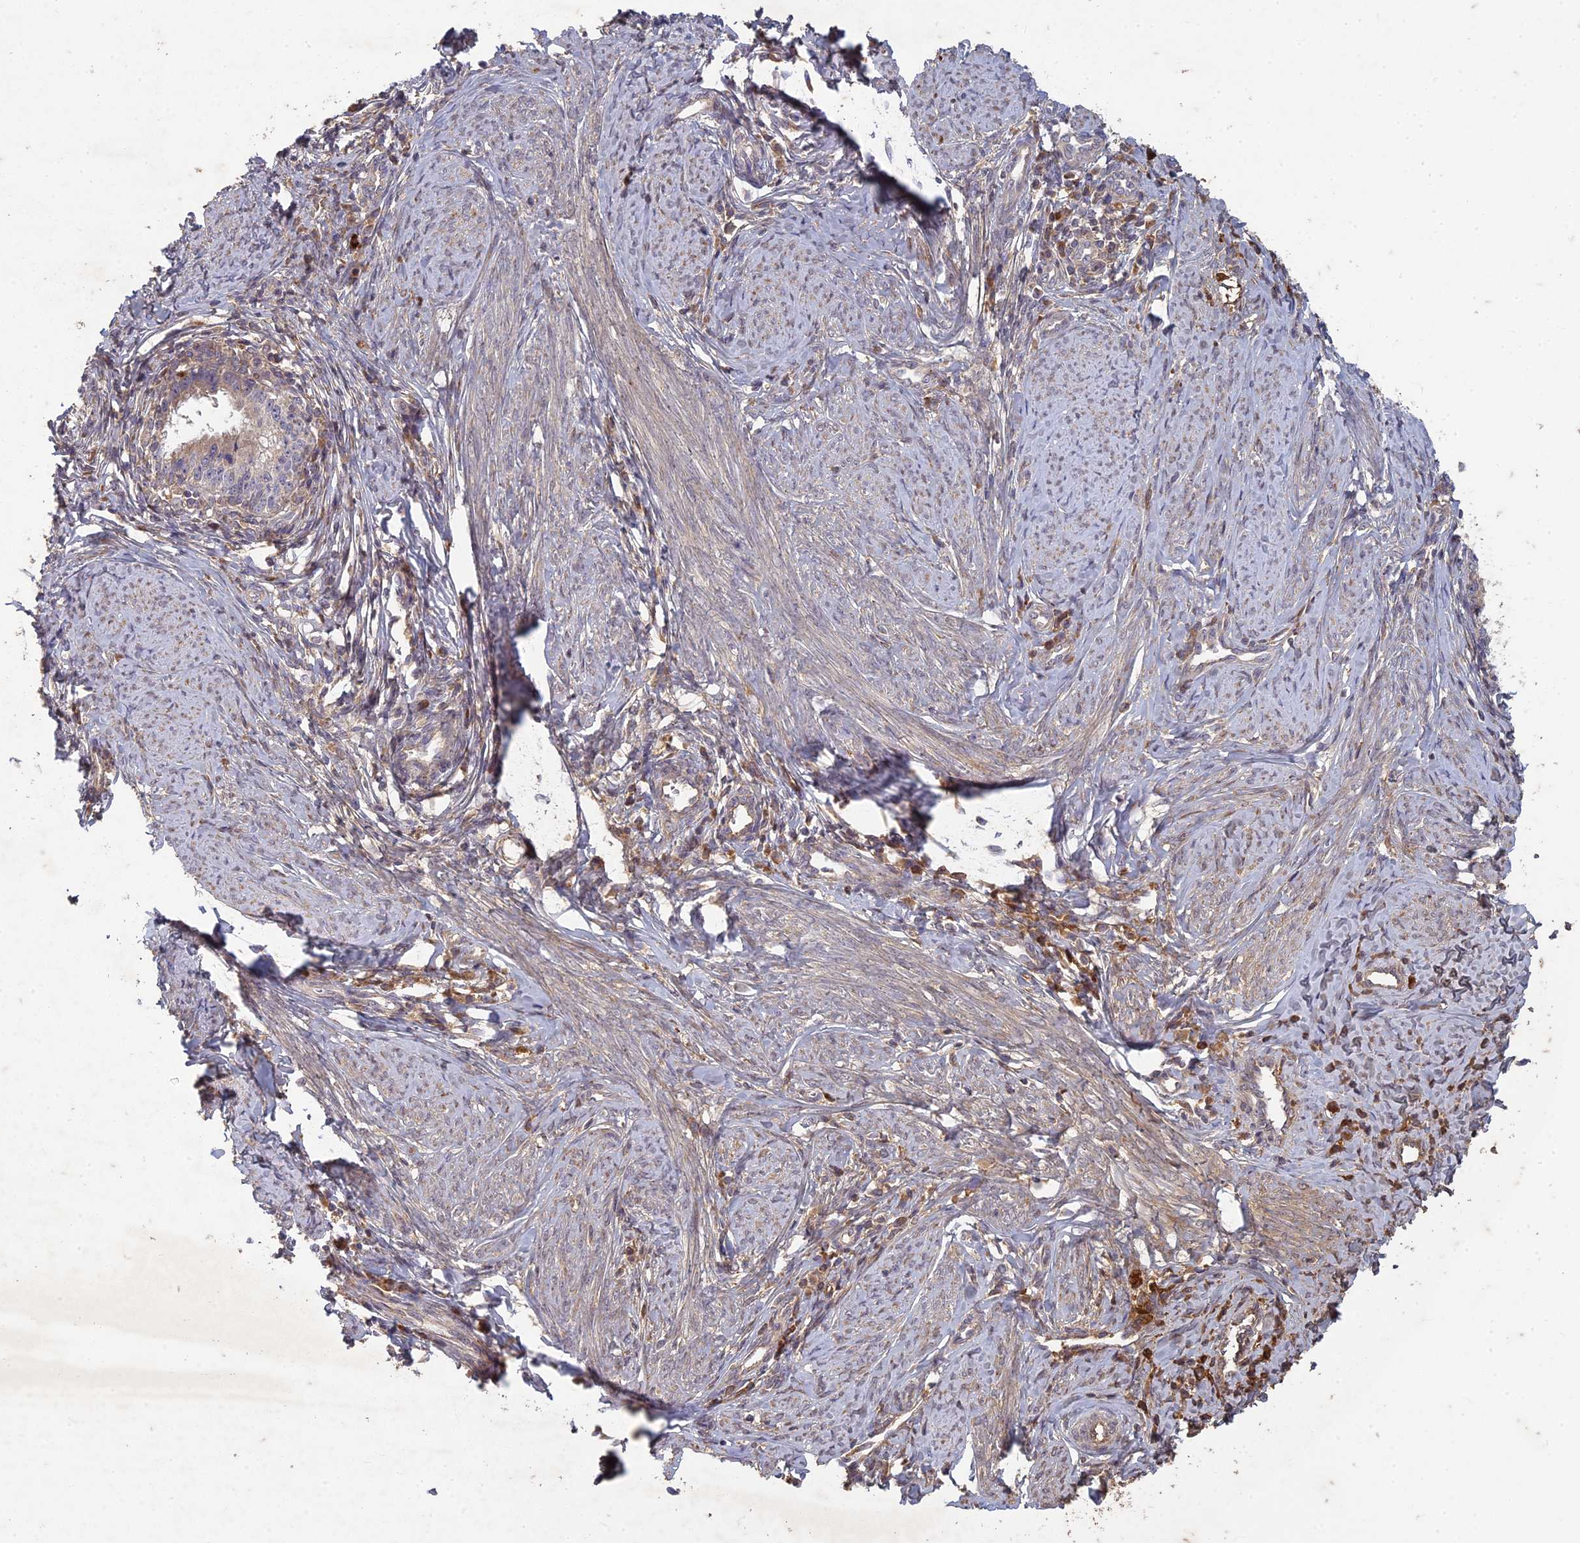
{"staining": {"intensity": "weak", "quantity": ">75%", "location": "cytoplasmic/membranous"}, "tissue": "cervical cancer", "cell_type": "Tumor cells", "image_type": "cancer", "snomed": [{"axis": "morphology", "description": "Adenocarcinoma, NOS"}, {"axis": "topography", "description": "Cervix"}], "caption": "DAB (3,3'-diaminobenzidine) immunohistochemical staining of cervical cancer reveals weak cytoplasmic/membranous protein expression in about >75% of tumor cells.", "gene": "TCF25", "patient": {"sex": "female", "age": 36}}